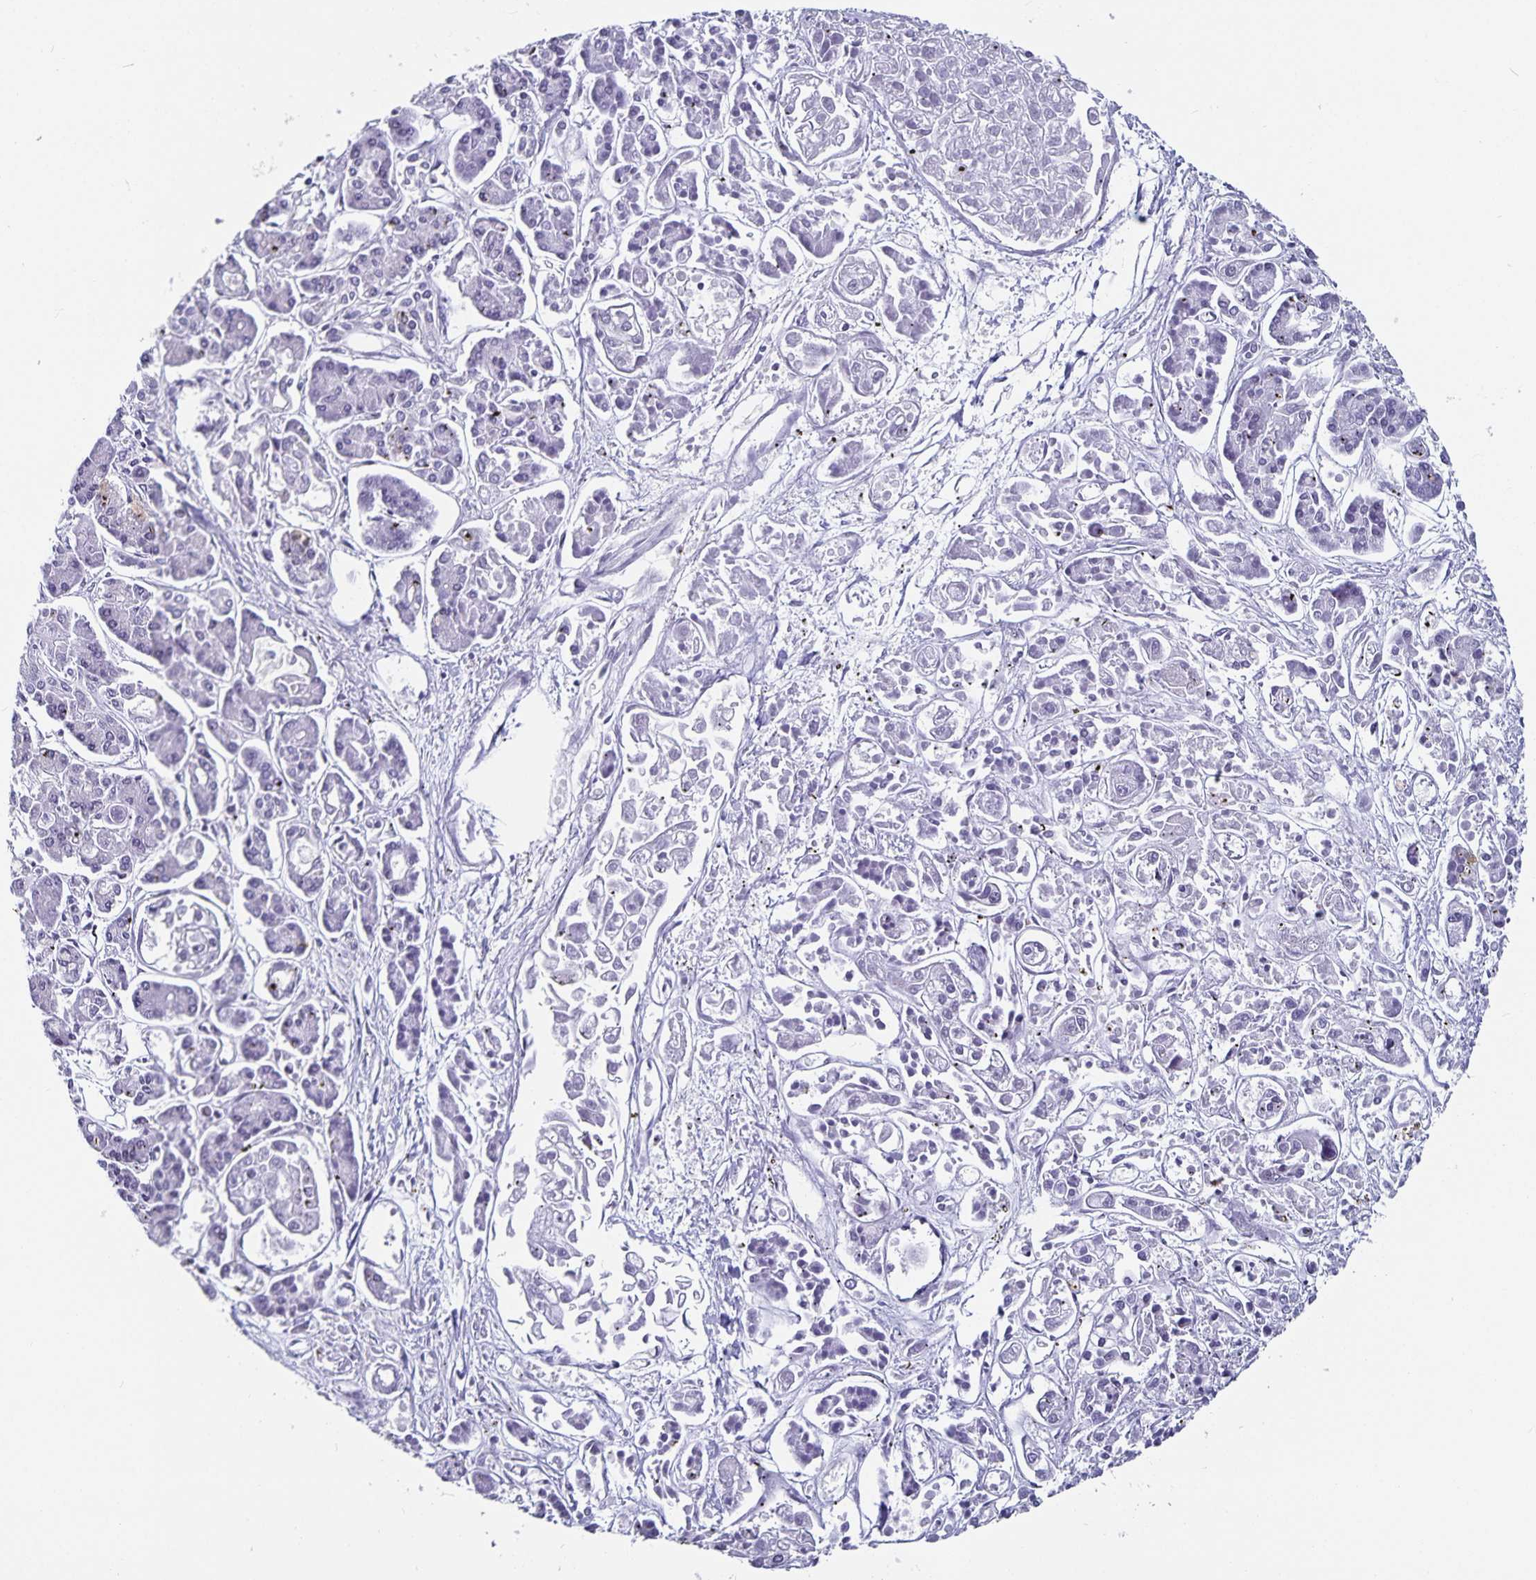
{"staining": {"intensity": "negative", "quantity": "none", "location": "none"}, "tissue": "pancreatic cancer", "cell_type": "Tumor cells", "image_type": "cancer", "snomed": [{"axis": "morphology", "description": "Adenocarcinoma, NOS"}, {"axis": "topography", "description": "Pancreas"}], "caption": "A photomicrograph of human pancreatic cancer (adenocarcinoma) is negative for staining in tumor cells.", "gene": "PBX2", "patient": {"sex": "male", "age": 85}}